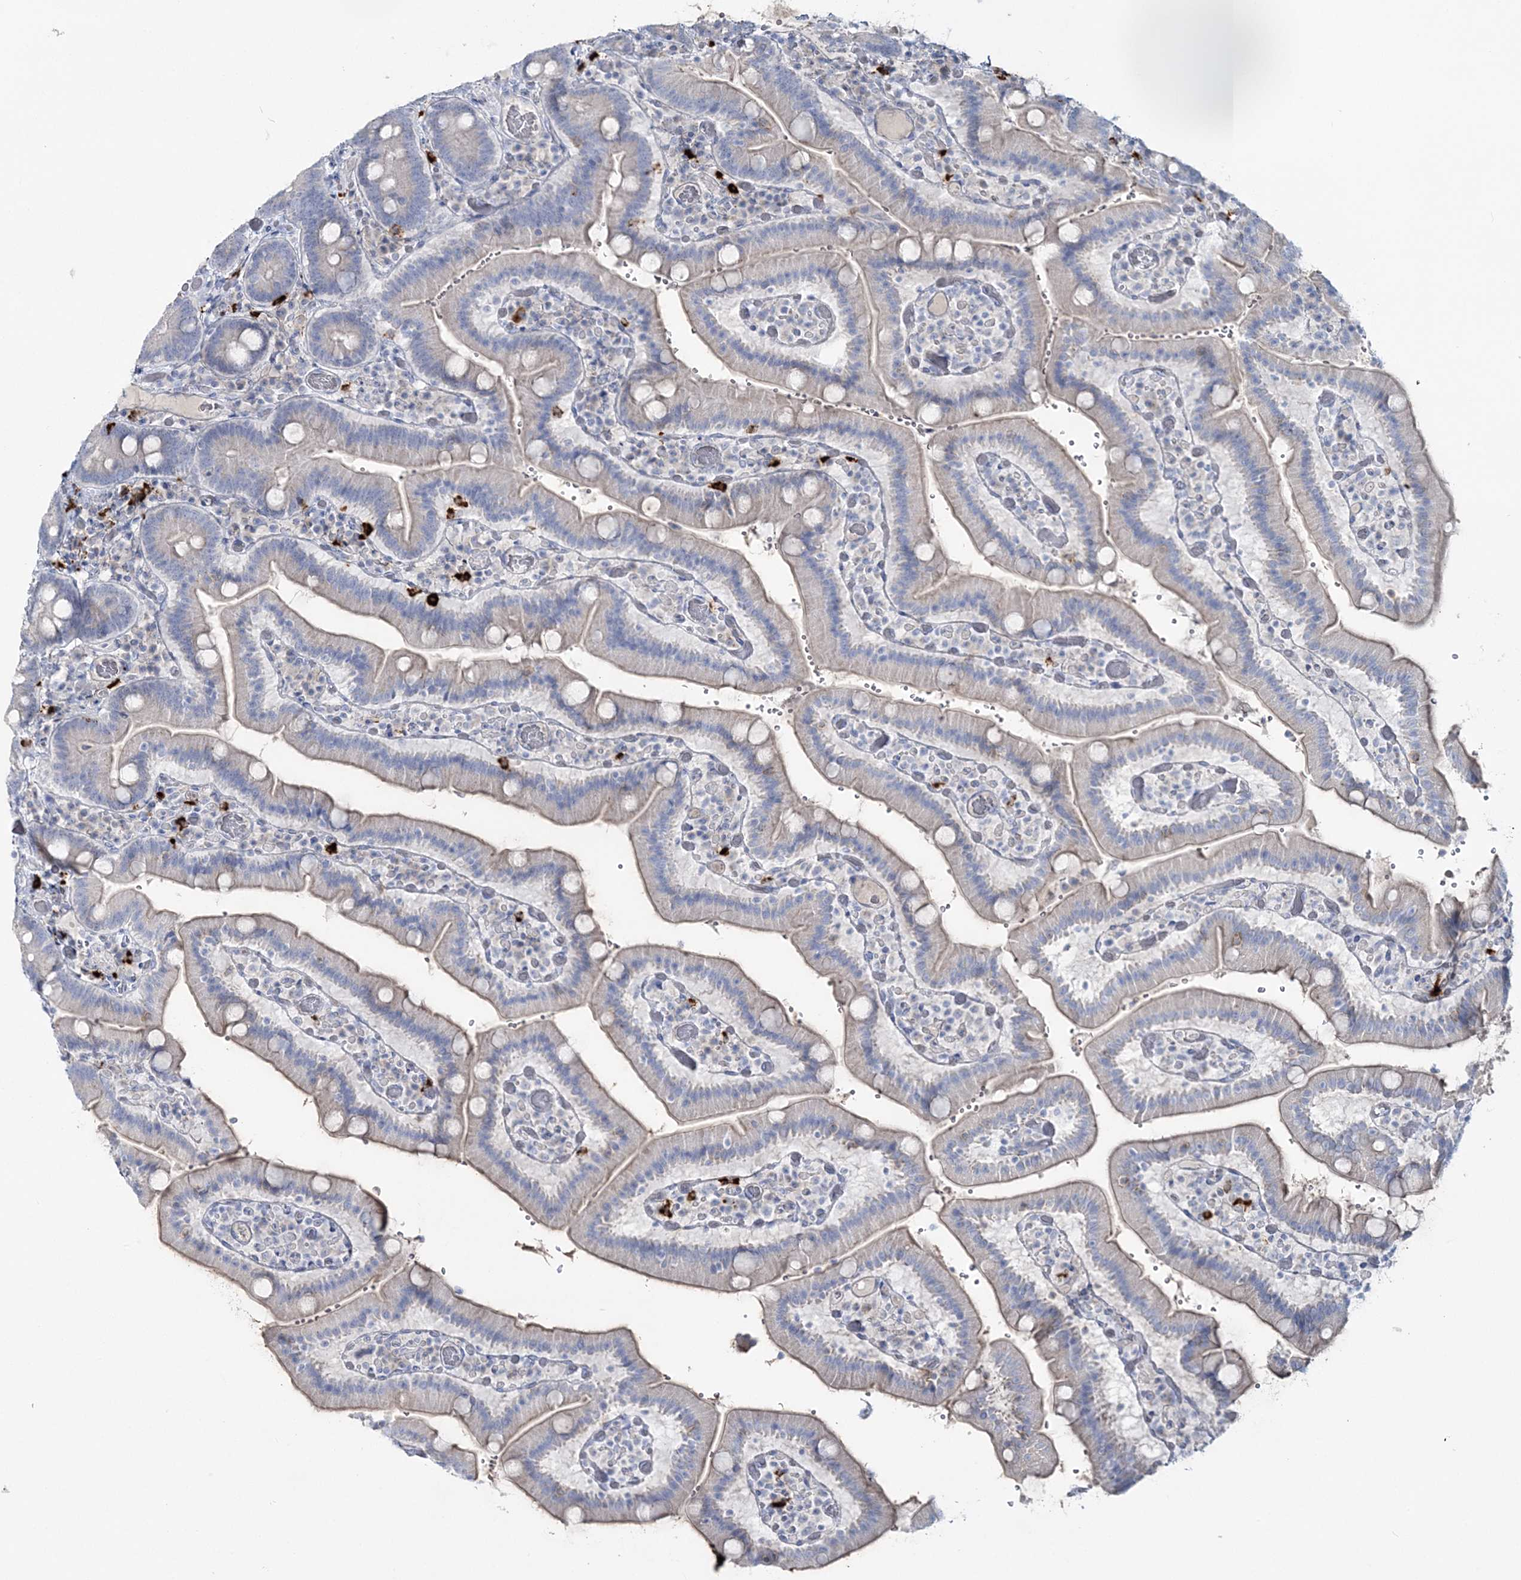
{"staining": {"intensity": "negative", "quantity": "none", "location": "none"}, "tissue": "duodenum", "cell_type": "Glandular cells", "image_type": "normal", "snomed": [{"axis": "morphology", "description": "Normal tissue, NOS"}, {"axis": "topography", "description": "Duodenum"}], "caption": "An IHC image of unremarkable duodenum is shown. There is no staining in glandular cells of duodenum. (DAB immunohistochemistry (IHC) with hematoxylin counter stain).", "gene": "WDSUB1", "patient": {"sex": "female", "age": 62}}